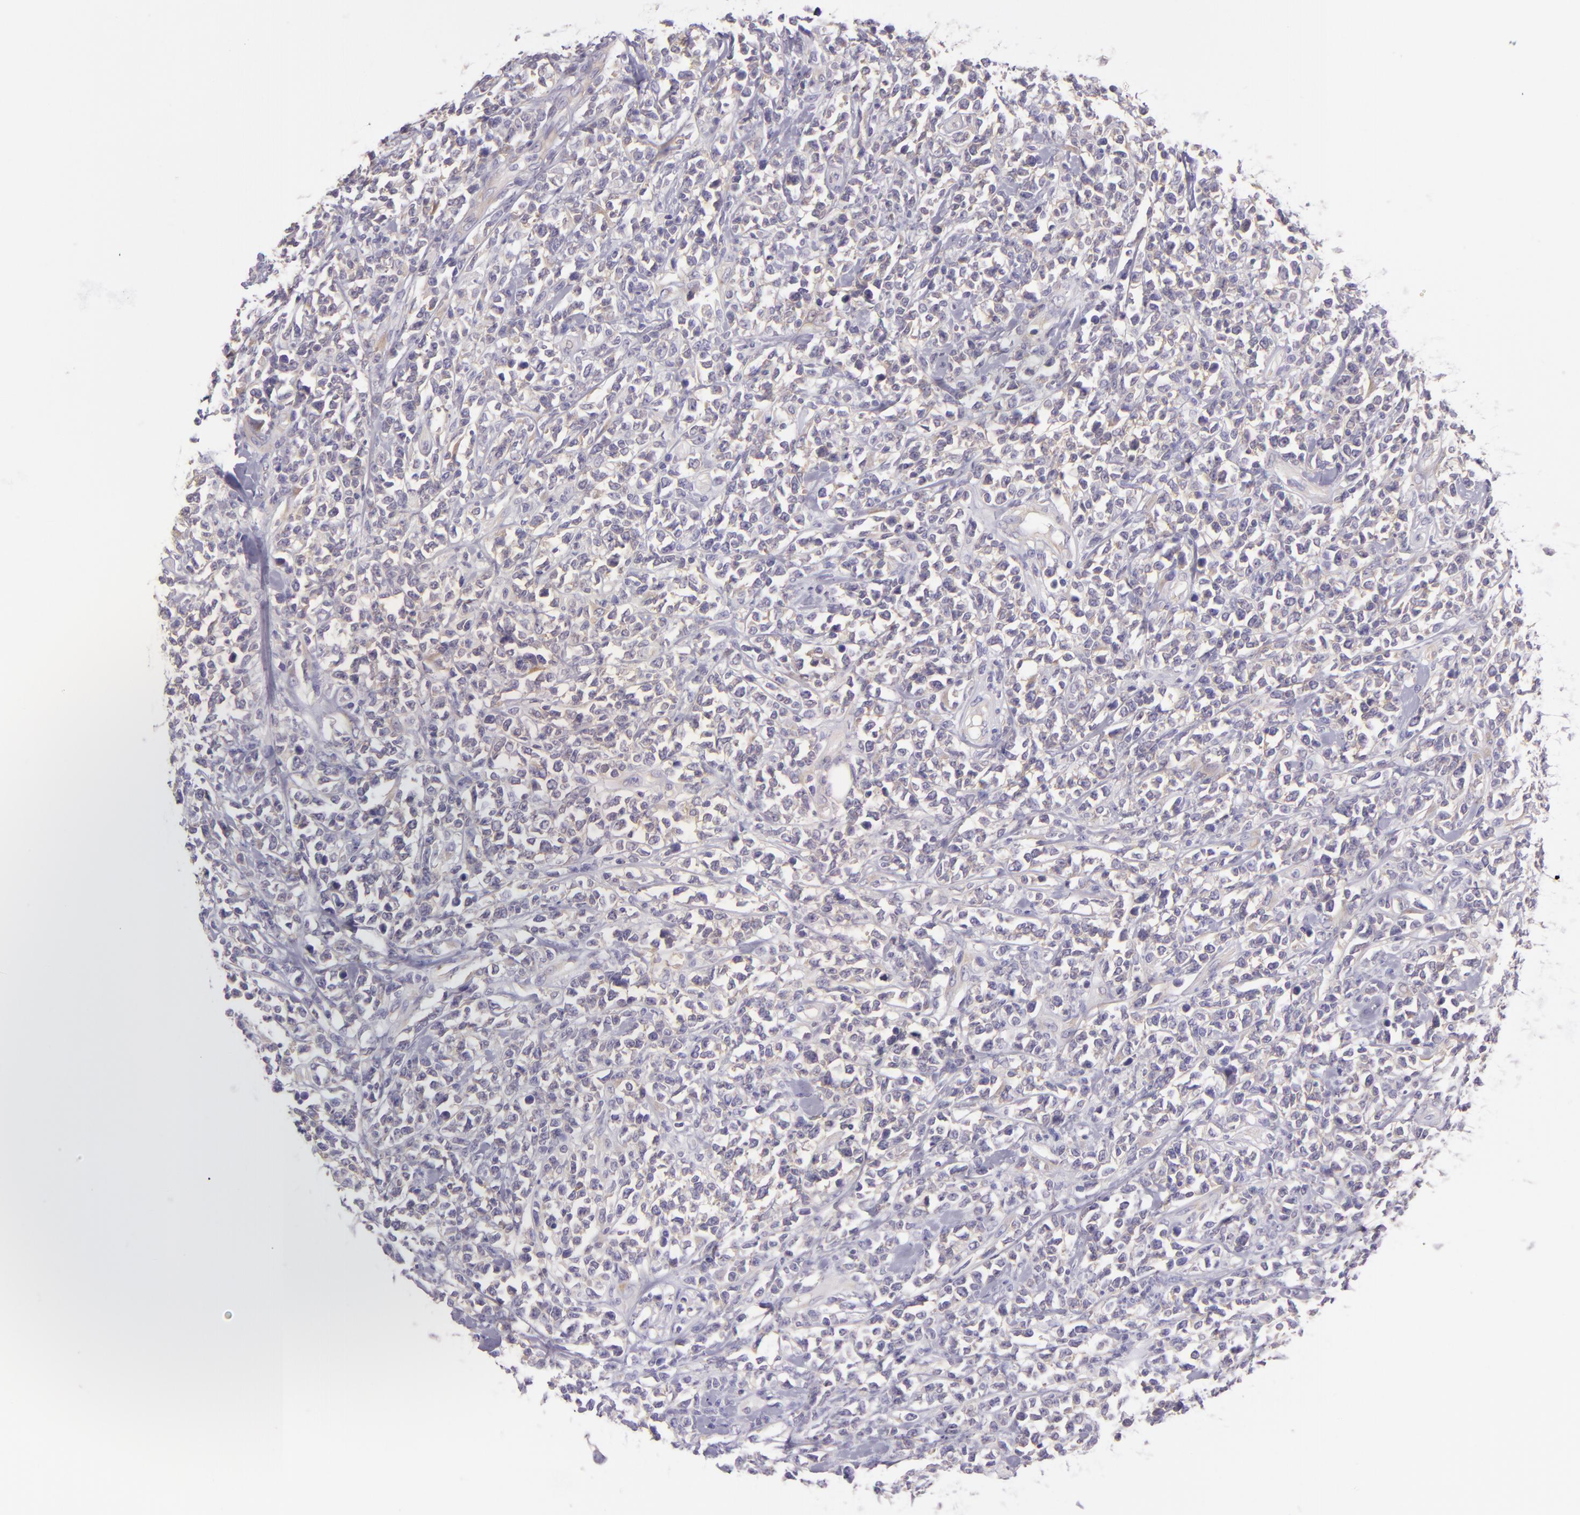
{"staining": {"intensity": "negative", "quantity": "none", "location": "none"}, "tissue": "lymphoma", "cell_type": "Tumor cells", "image_type": "cancer", "snomed": [{"axis": "morphology", "description": "Malignant lymphoma, non-Hodgkin's type, High grade"}, {"axis": "topography", "description": "Colon"}], "caption": "Immunohistochemical staining of human high-grade malignant lymphoma, non-Hodgkin's type demonstrates no significant staining in tumor cells.", "gene": "ZC3H7B", "patient": {"sex": "male", "age": 82}}